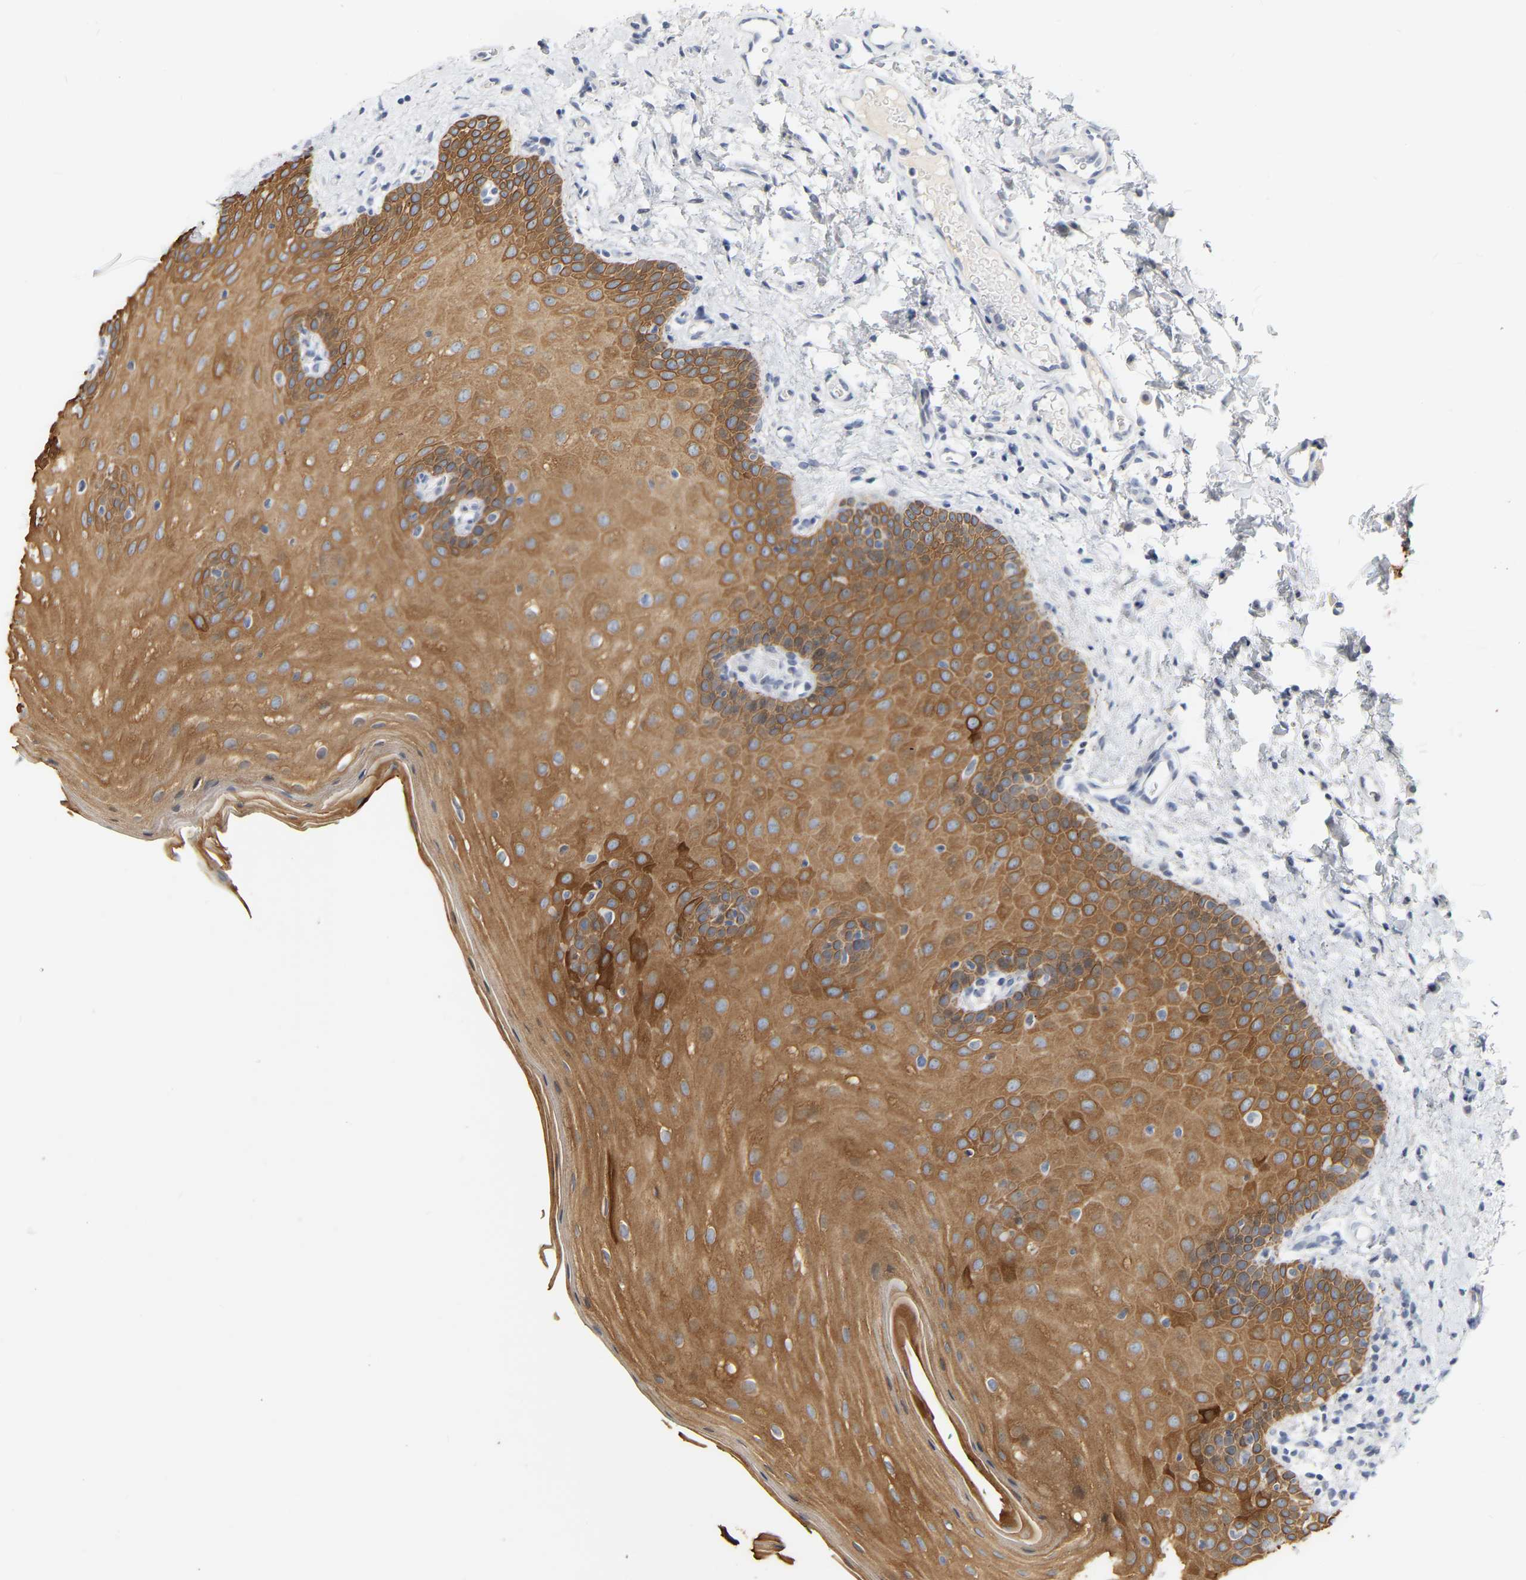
{"staining": {"intensity": "moderate", "quantity": ">75%", "location": "cytoplasmic/membranous"}, "tissue": "oral mucosa", "cell_type": "Squamous epithelial cells", "image_type": "normal", "snomed": [{"axis": "morphology", "description": "Normal tissue, NOS"}, {"axis": "topography", "description": "Skin"}, {"axis": "topography", "description": "Oral tissue"}], "caption": "Protein expression by immunohistochemistry (IHC) demonstrates moderate cytoplasmic/membranous positivity in approximately >75% of squamous epithelial cells in benign oral mucosa.", "gene": "KRT76", "patient": {"sex": "male", "age": 84}}